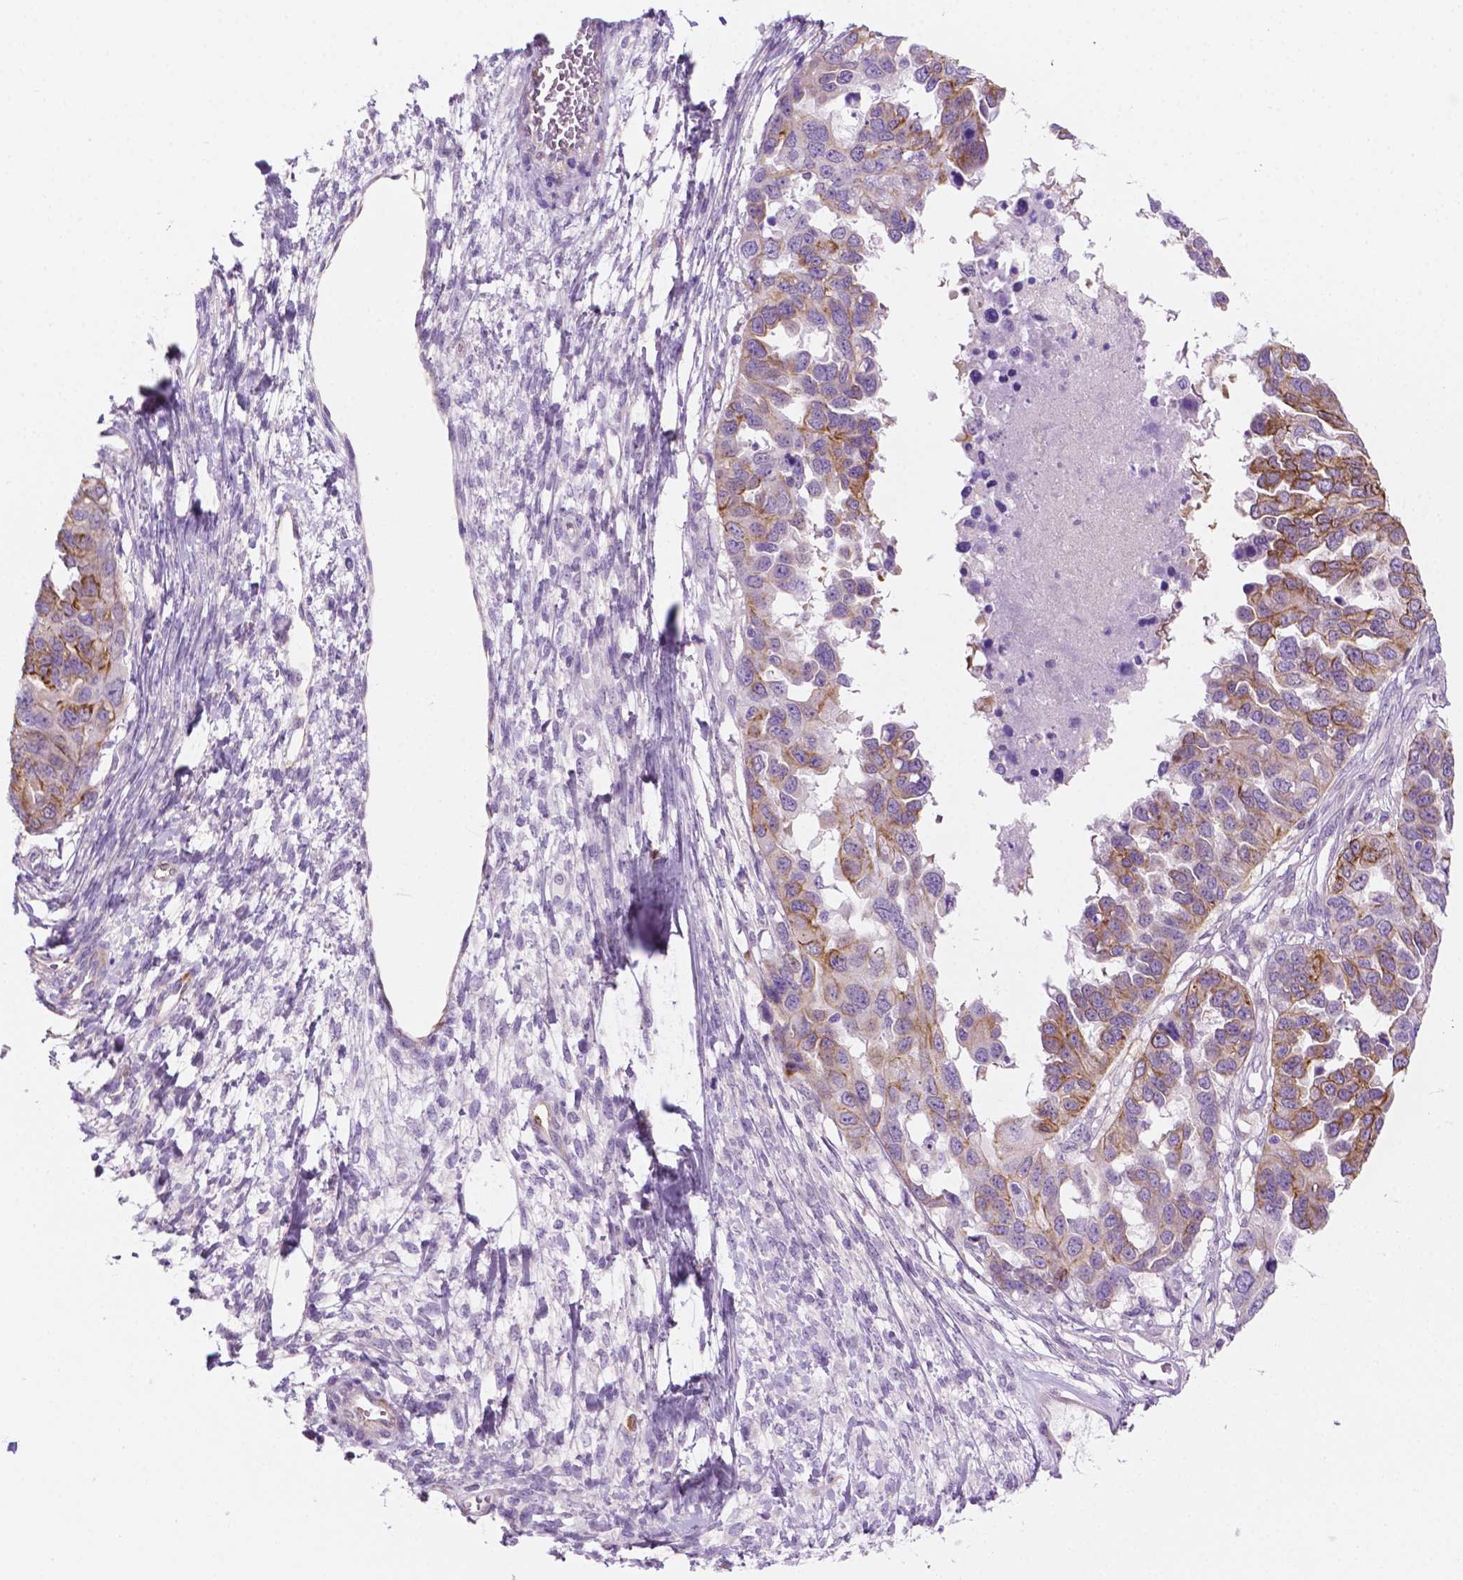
{"staining": {"intensity": "moderate", "quantity": "25%-75%", "location": "cytoplasmic/membranous"}, "tissue": "ovarian cancer", "cell_type": "Tumor cells", "image_type": "cancer", "snomed": [{"axis": "morphology", "description": "Cystadenocarcinoma, serous, NOS"}, {"axis": "topography", "description": "Ovary"}], "caption": "Immunohistochemistry (IHC) staining of ovarian serous cystadenocarcinoma, which exhibits medium levels of moderate cytoplasmic/membranous staining in about 25%-75% of tumor cells indicating moderate cytoplasmic/membranous protein staining. The staining was performed using DAB (brown) for protein detection and nuclei were counterstained in hematoxylin (blue).", "gene": "EPPK1", "patient": {"sex": "female", "age": 53}}